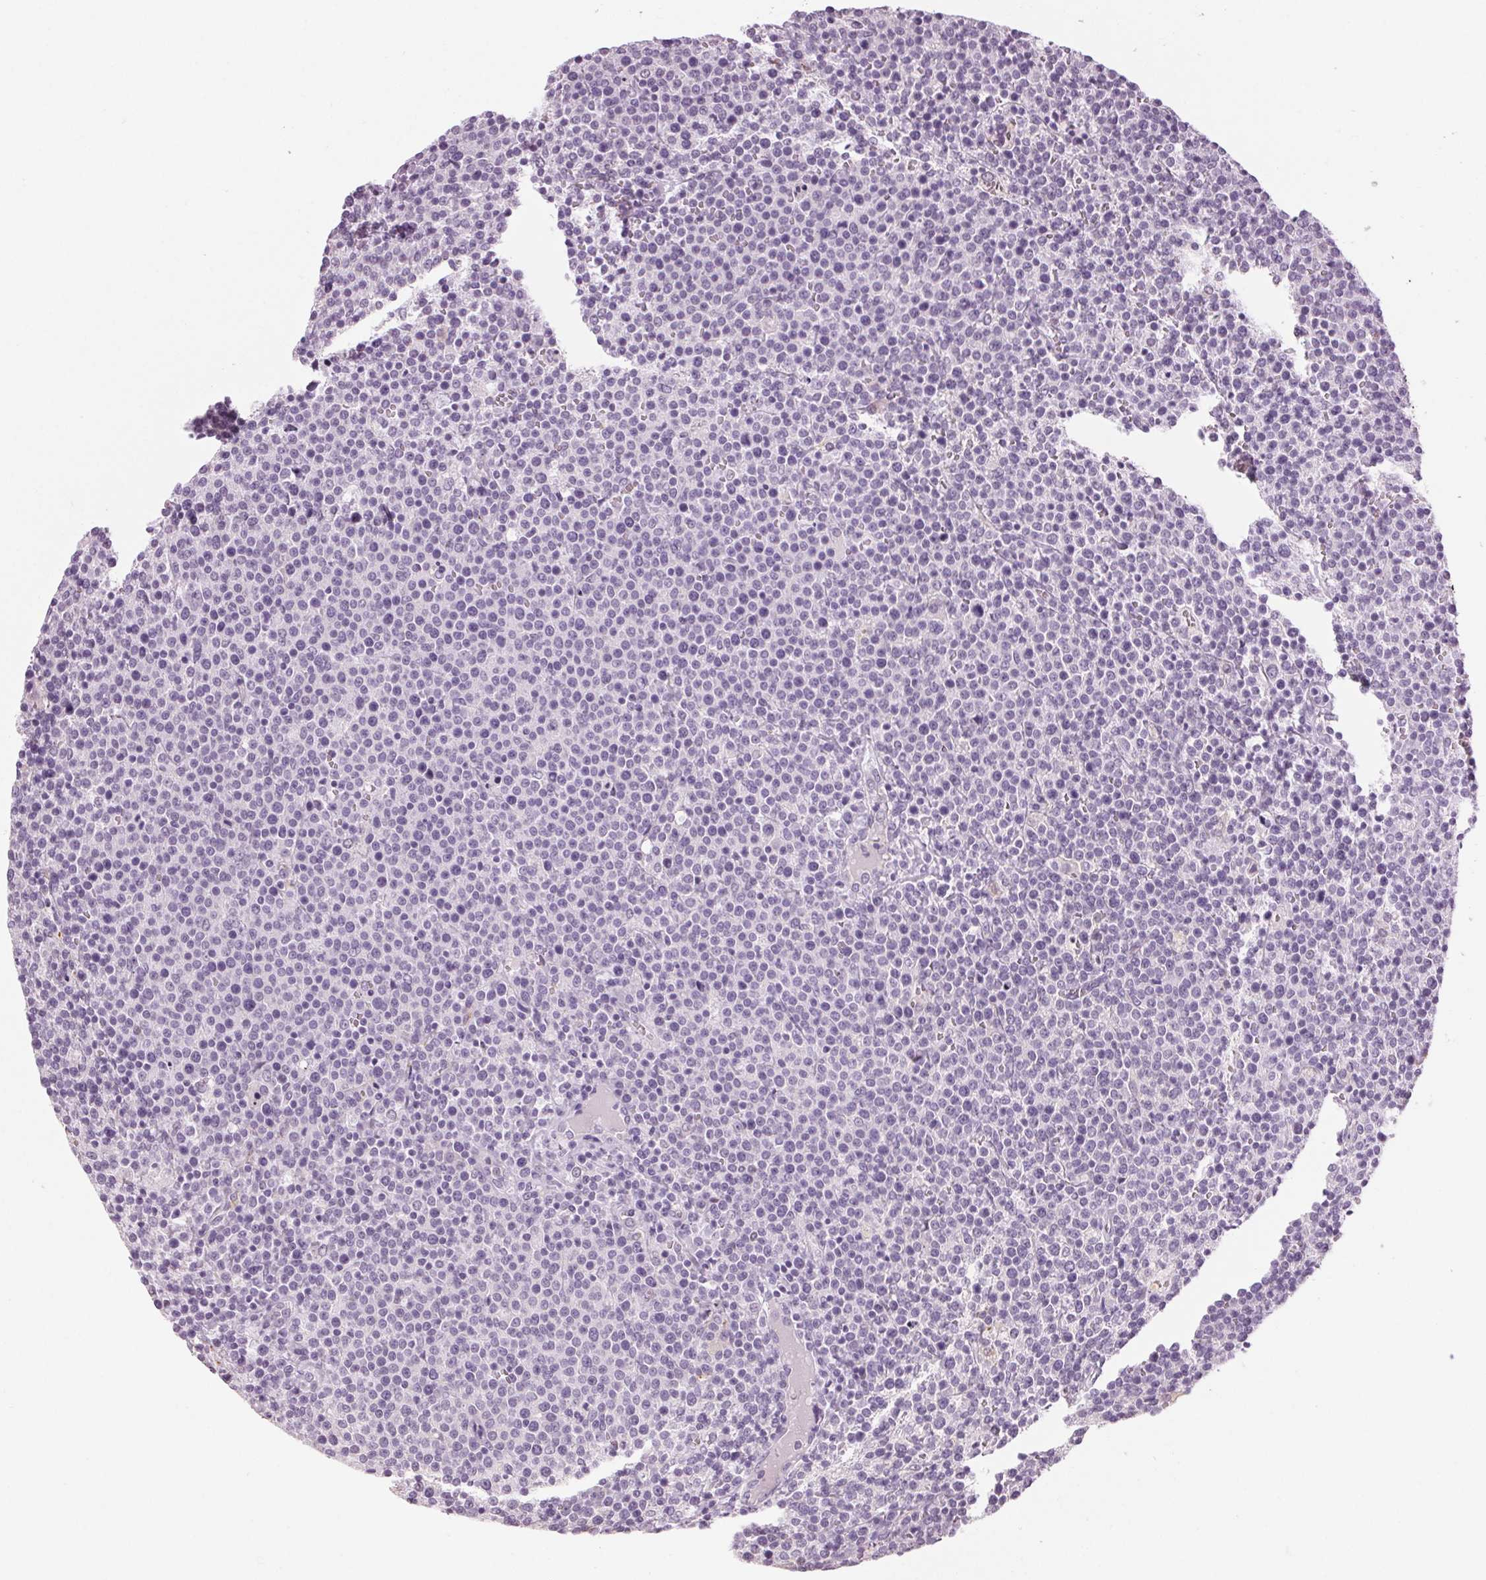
{"staining": {"intensity": "negative", "quantity": "none", "location": "none"}, "tissue": "lymphoma", "cell_type": "Tumor cells", "image_type": "cancer", "snomed": [{"axis": "morphology", "description": "Malignant lymphoma, non-Hodgkin's type, High grade"}, {"axis": "topography", "description": "Lymph node"}], "caption": "A histopathology image of human malignant lymphoma, non-Hodgkin's type (high-grade) is negative for staining in tumor cells.", "gene": "MPO", "patient": {"sex": "male", "age": 61}}